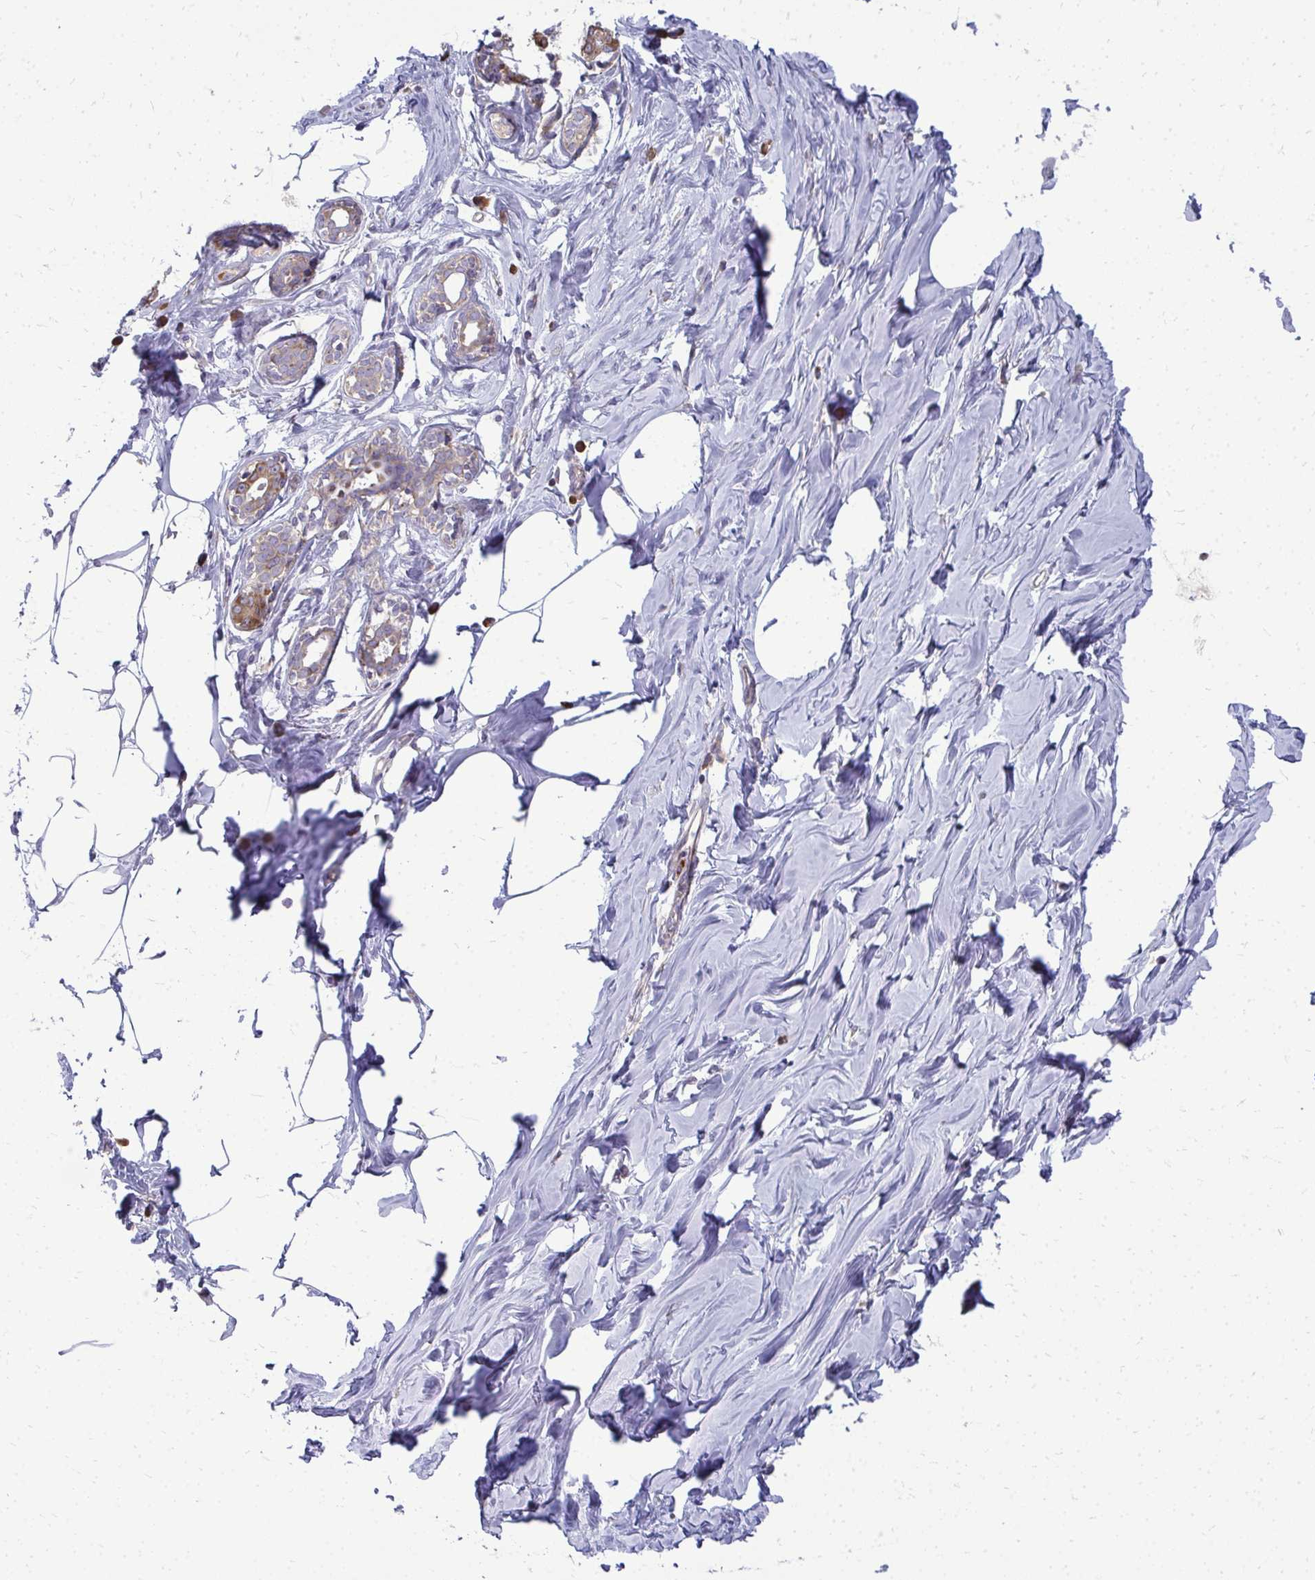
{"staining": {"intensity": "negative", "quantity": "none", "location": "none"}, "tissue": "breast", "cell_type": "Adipocytes", "image_type": "normal", "snomed": [{"axis": "morphology", "description": "Normal tissue, NOS"}, {"axis": "topography", "description": "Breast"}], "caption": "Protein analysis of unremarkable breast reveals no significant staining in adipocytes. Brightfield microscopy of immunohistochemistry (IHC) stained with DAB (3,3'-diaminobenzidine) (brown) and hematoxylin (blue), captured at high magnification.", "gene": "RPLP2", "patient": {"sex": "female", "age": 27}}